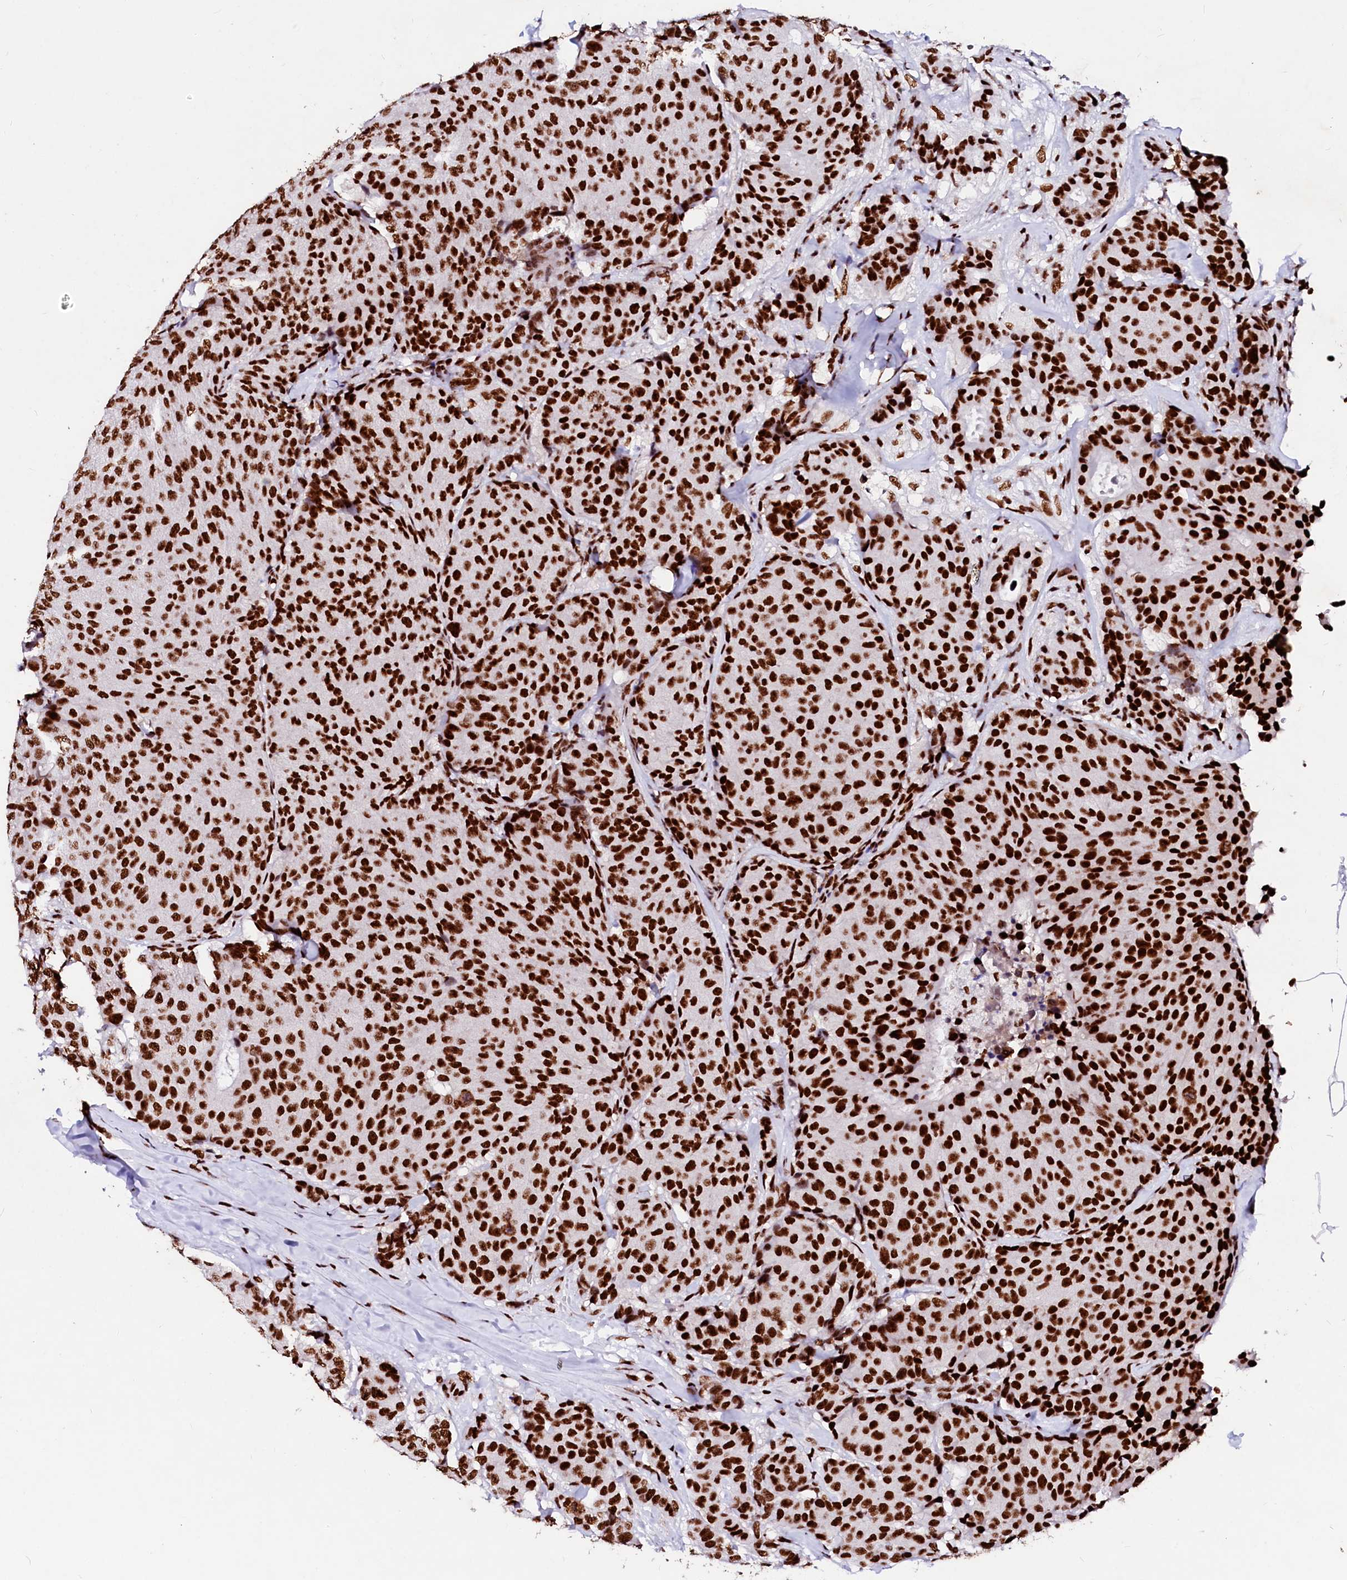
{"staining": {"intensity": "strong", "quantity": ">75%", "location": "nuclear"}, "tissue": "breast cancer", "cell_type": "Tumor cells", "image_type": "cancer", "snomed": [{"axis": "morphology", "description": "Duct carcinoma"}, {"axis": "topography", "description": "Breast"}], "caption": "High-power microscopy captured an immunohistochemistry micrograph of breast intraductal carcinoma, revealing strong nuclear positivity in approximately >75% of tumor cells. (DAB (3,3'-diaminobenzidine) IHC with brightfield microscopy, high magnification).", "gene": "CPSF6", "patient": {"sex": "female", "age": 75}}